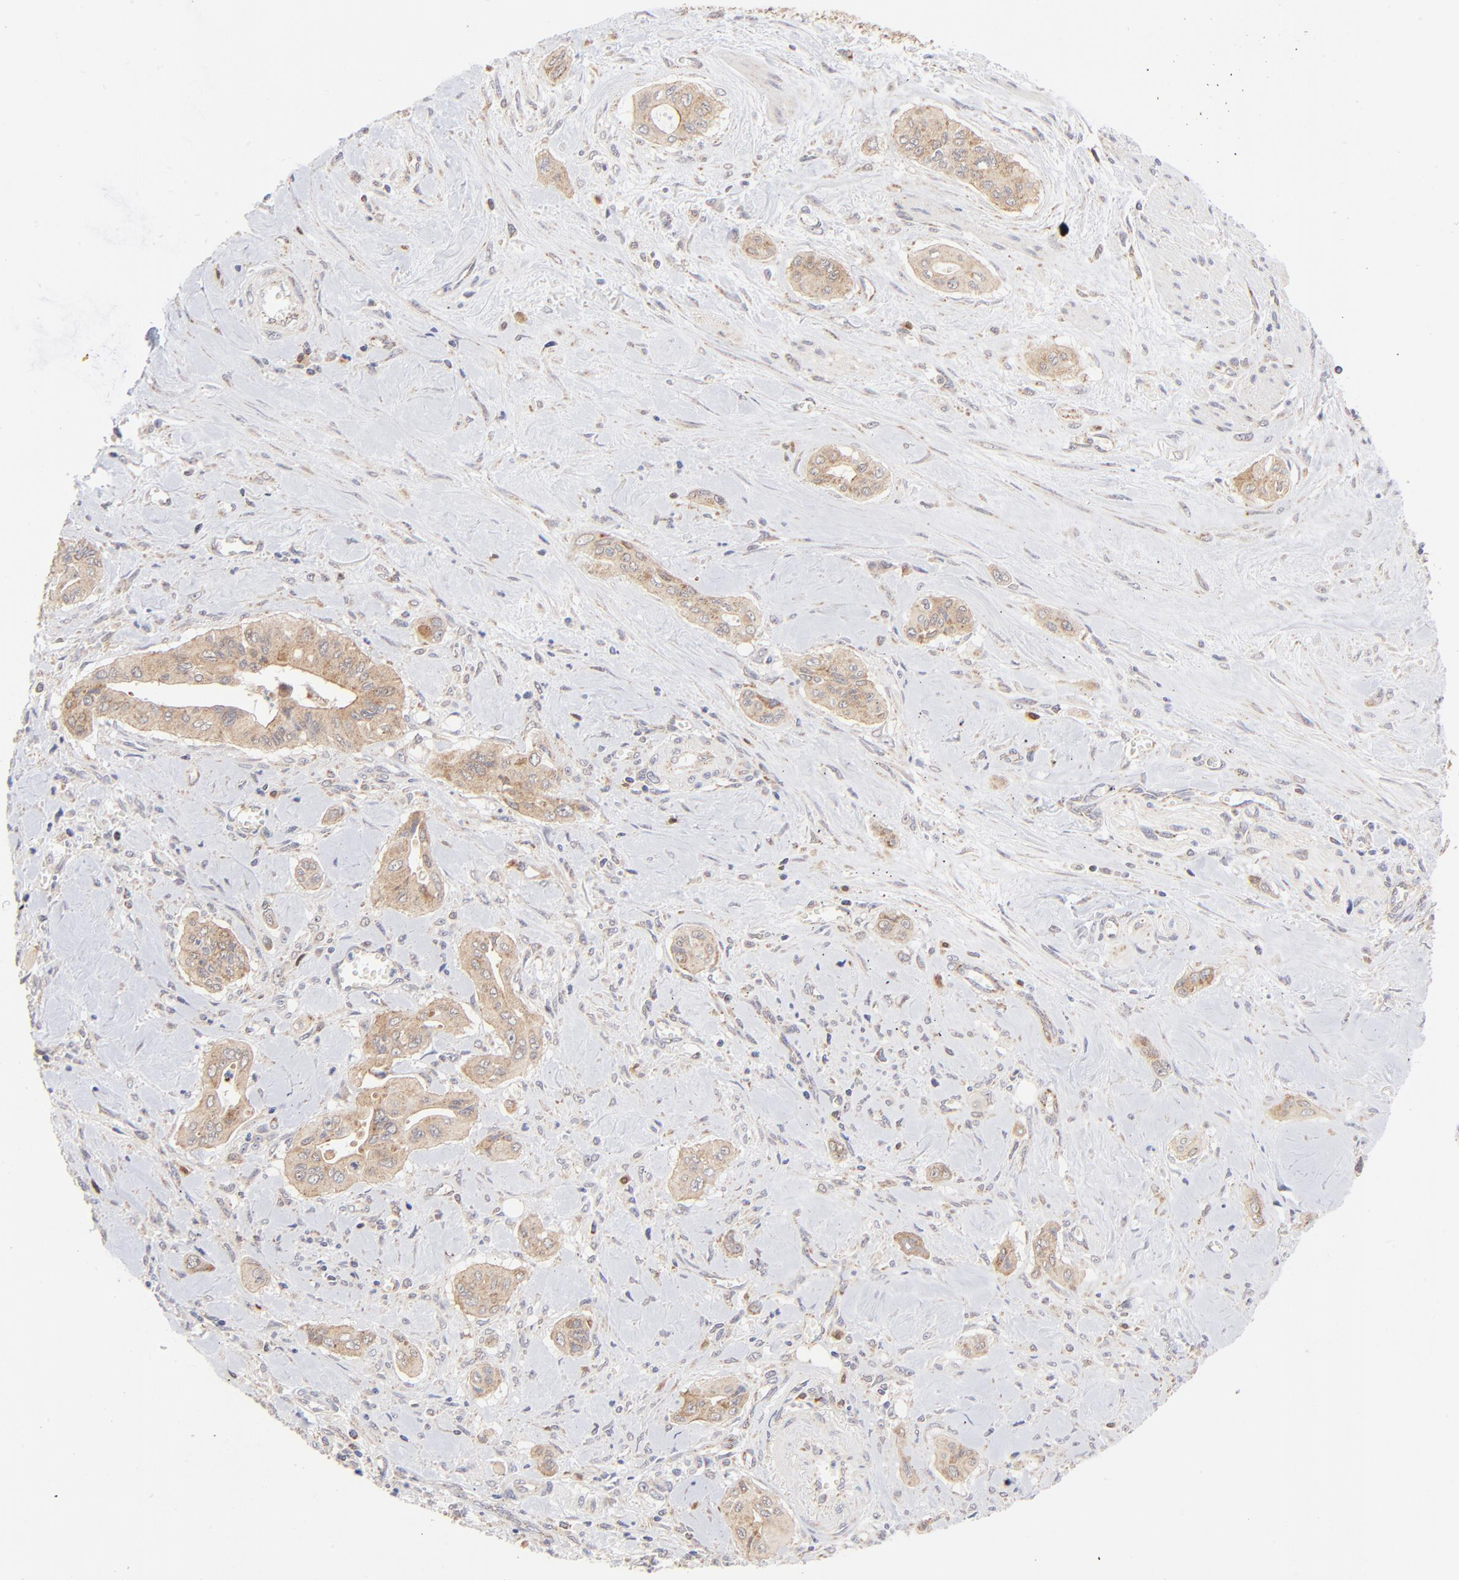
{"staining": {"intensity": "moderate", "quantity": "25%-75%", "location": "cytoplasmic/membranous"}, "tissue": "pancreatic cancer", "cell_type": "Tumor cells", "image_type": "cancer", "snomed": [{"axis": "morphology", "description": "Adenocarcinoma, NOS"}, {"axis": "topography", "description": "Pancreas"}], "caption": "The immunohistochemical stain shows moderate cytoplasmic/membranous staining in tumor cells of pancreatic cancer (adenocarcinoma) tissue. The staining was performed using DAB (3,3'-diaminobenzidine), with brown indicating positive protein expression. Nuclei are stained blue with hematoxylin.", "gene": "FBXL12", "patient": {"sex": "male", "age": 77}}